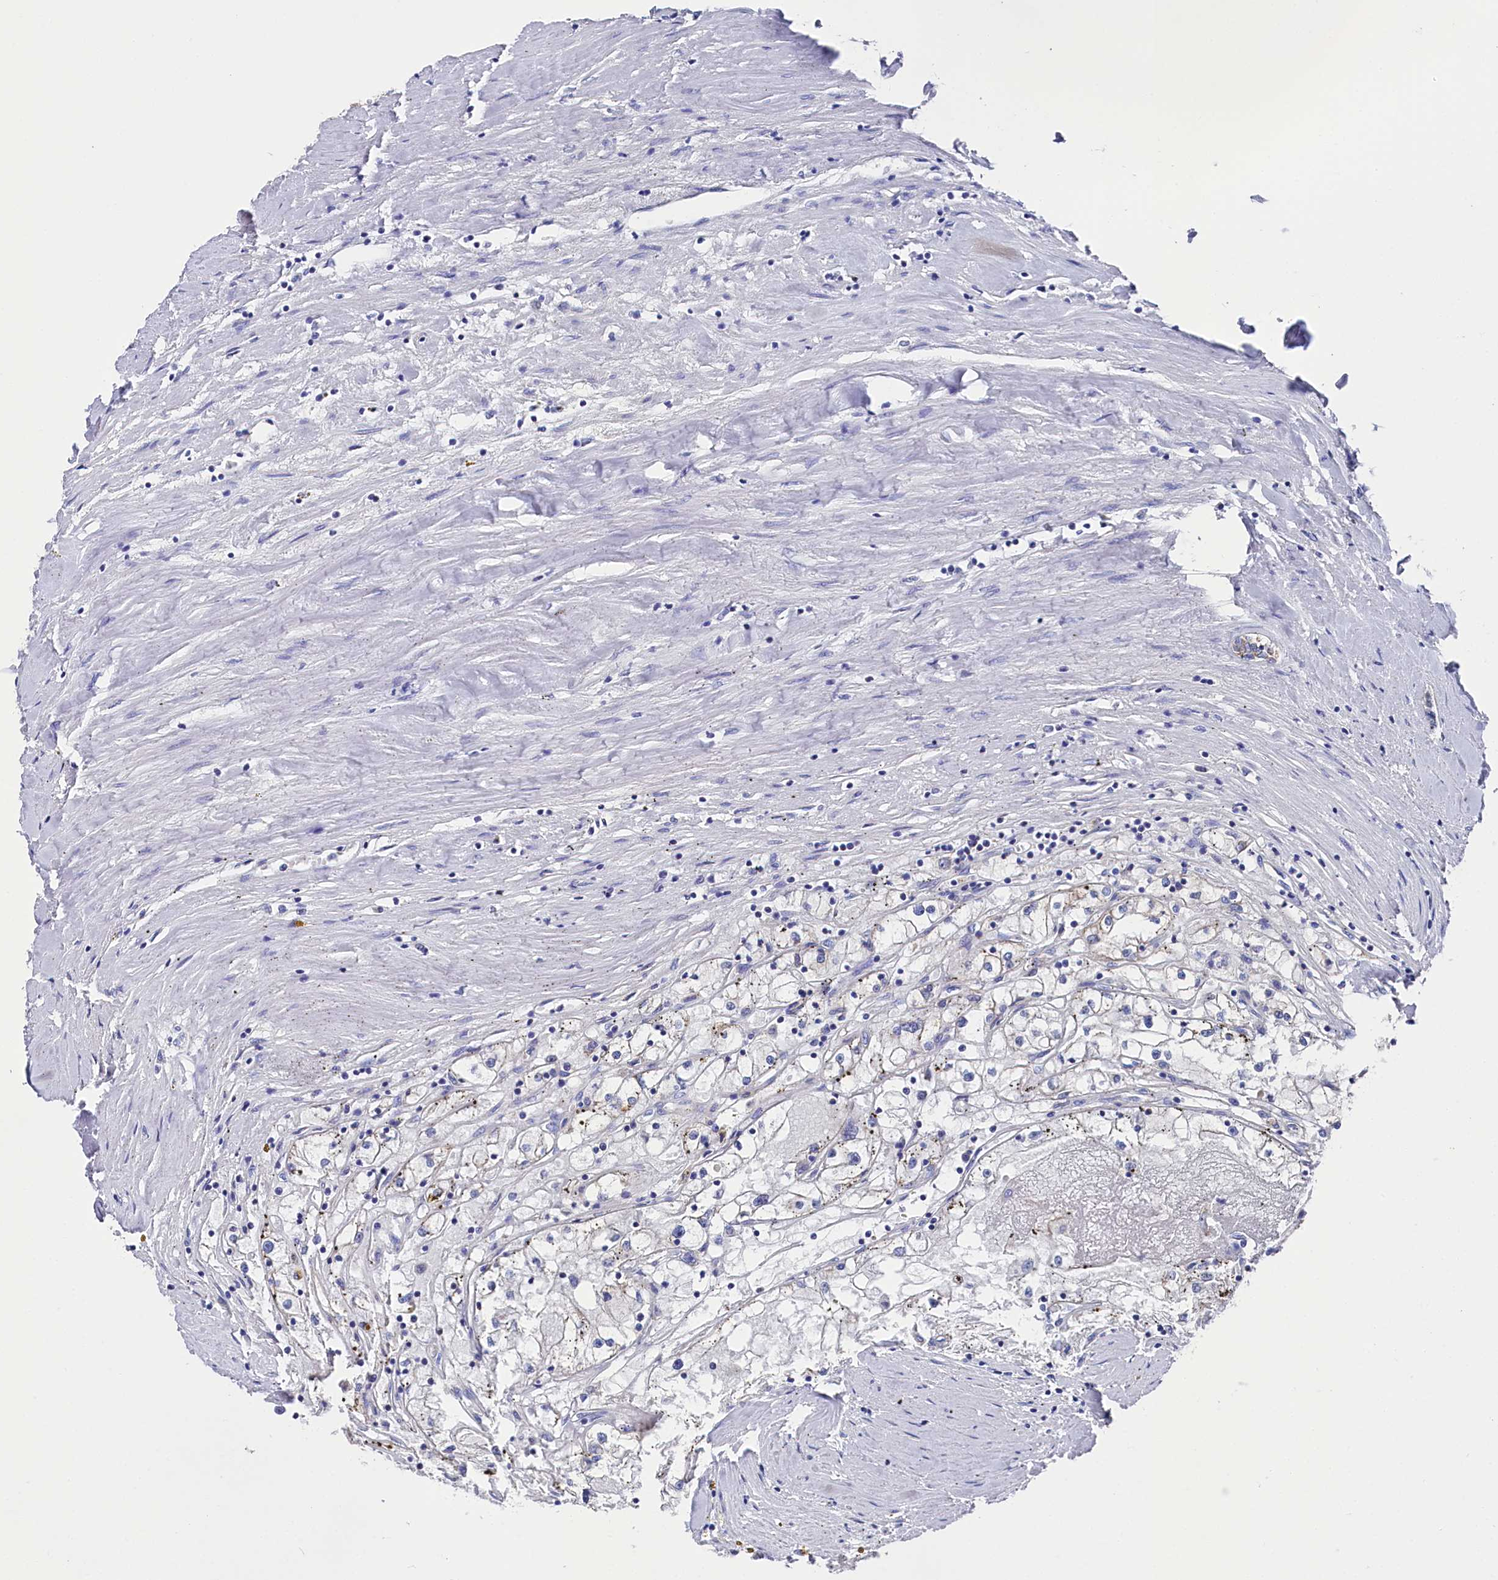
{"staining": {"intensity": "negative", "quantity": "none", "location": "none"}, "tissue": "renal cancer", "cell_type": "Tumor cells", "image_type": "cancer", "snomed": [{"axis": "morphology", "description": "Adenocarcinoma, NOS"}, {"axis": "topography", "description": "Kidney"}], "caption": "There is no significant positivity in tumor cells of renal cancer.", "gene": "MMAB", "patient": {"sex": "male", "age": 56}}